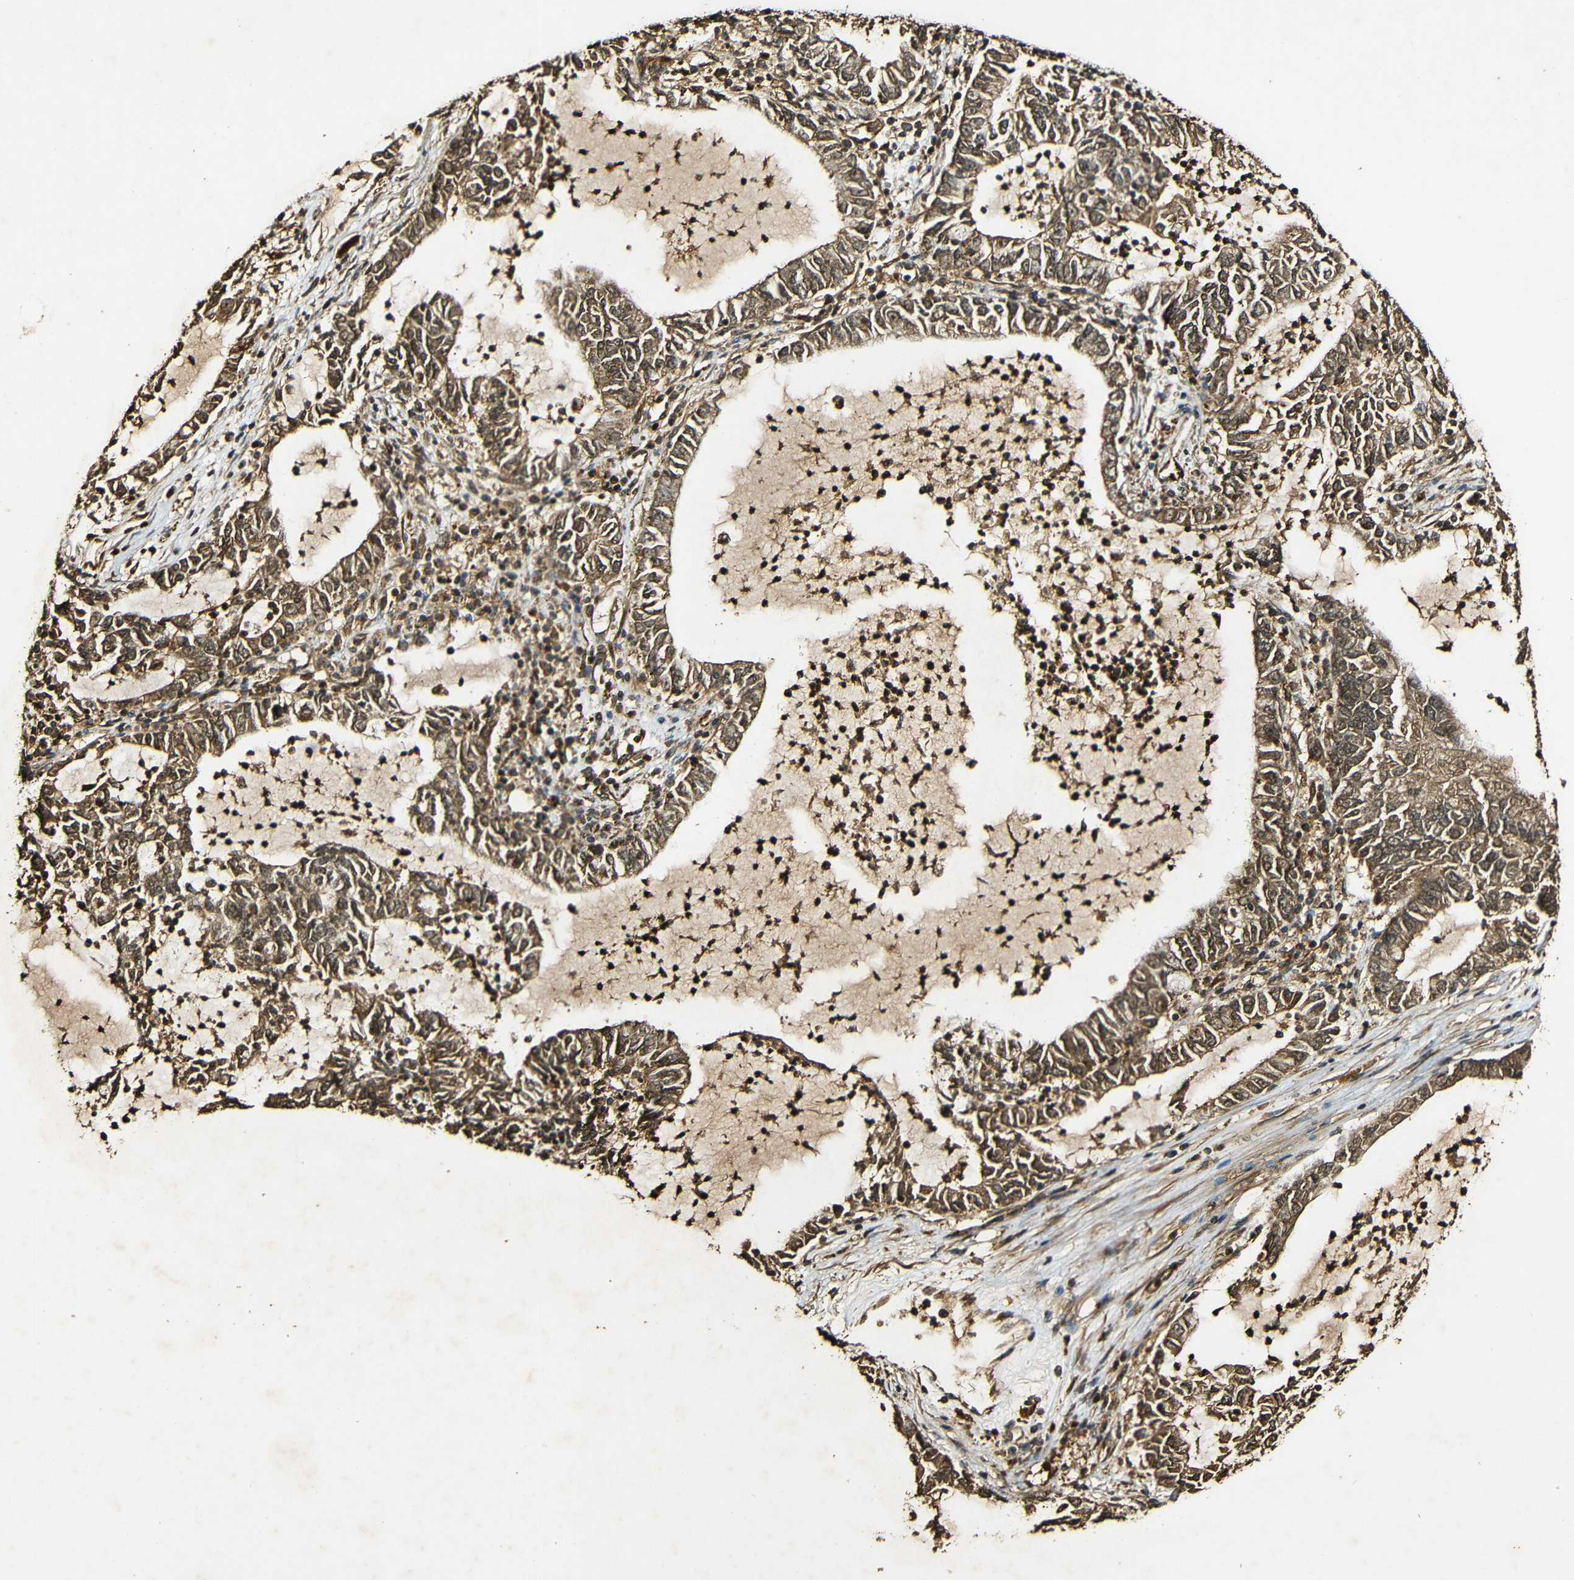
{"staining": {"intensity": "moderate", "quantity": ">75%", "location": "cytoplasmic/membranous"}, "tissue": "lung cancer", "cell_type": "Tumor cells", "image_type": "cancer", "snomed": [{"axis": "morphology", "description": "Adenocarcinoma, NOS"}, {"axis": "topography", "description": "Lung"}], "caption": "There is medium levels of moderate cytoplasmic/membranous expression in tumor cells of lung cancer, as demonstrated by immunohistochemical staining (brown color).", "gene": "CASP8", "patient": {"sex": "female", "age": 51}}